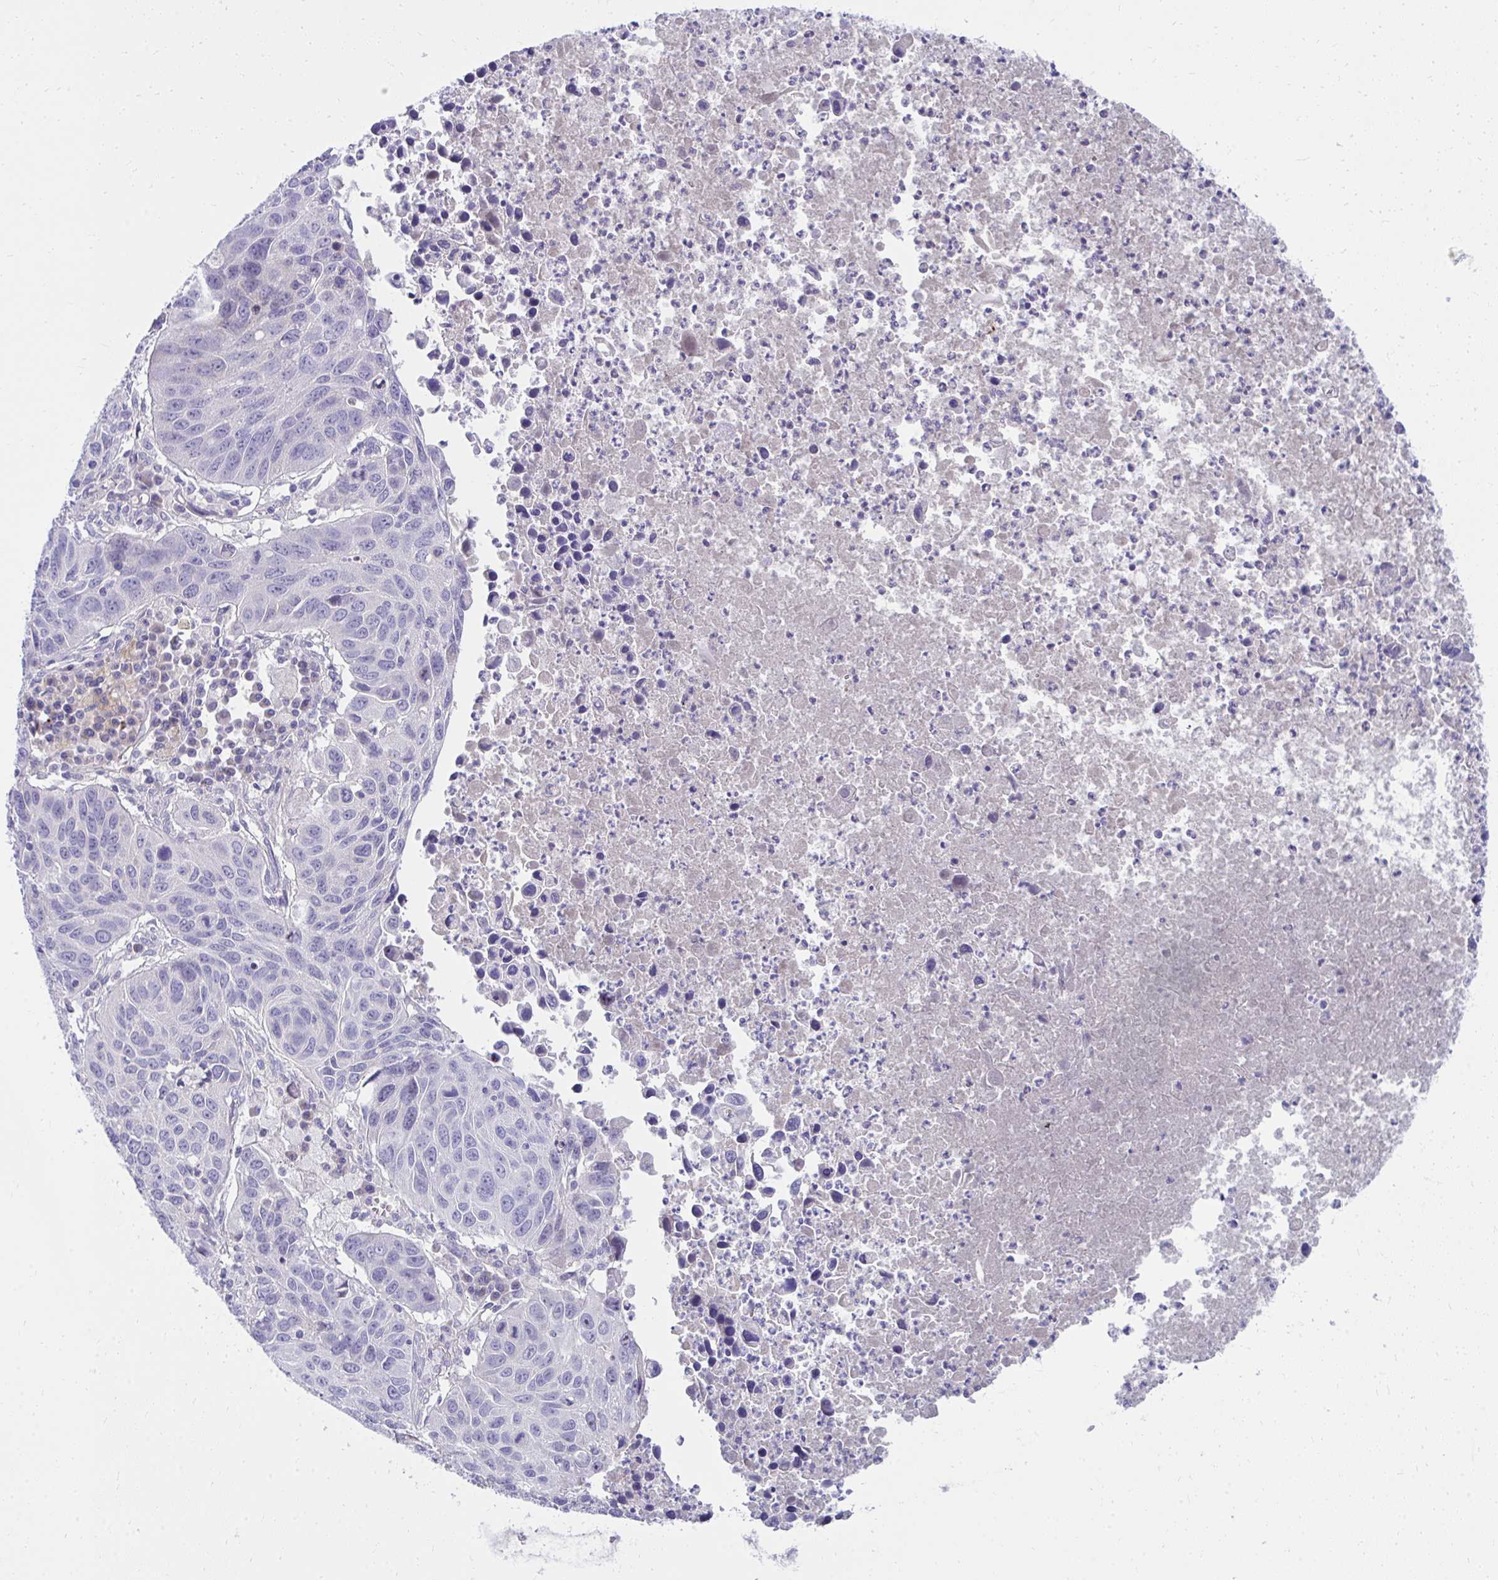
{"staining": {"intensity": "negative", "quantity": "none", "location": "none"}, "tissue": "lung cancer", "cell_type": "Tumor cells", "image_type": "cancer", "snomed": [{"axis": "morphology", "description": "Squamous cell carcinoma, NOS"}, {"axis": "topography", "description": "Lung"}], "caption": "Tumor cells are negative for brown protein staining in lung cancer (squamous cell carcinoma).", "gene": "LRRC36", "patient": {"sex": "female", "age": 61}}